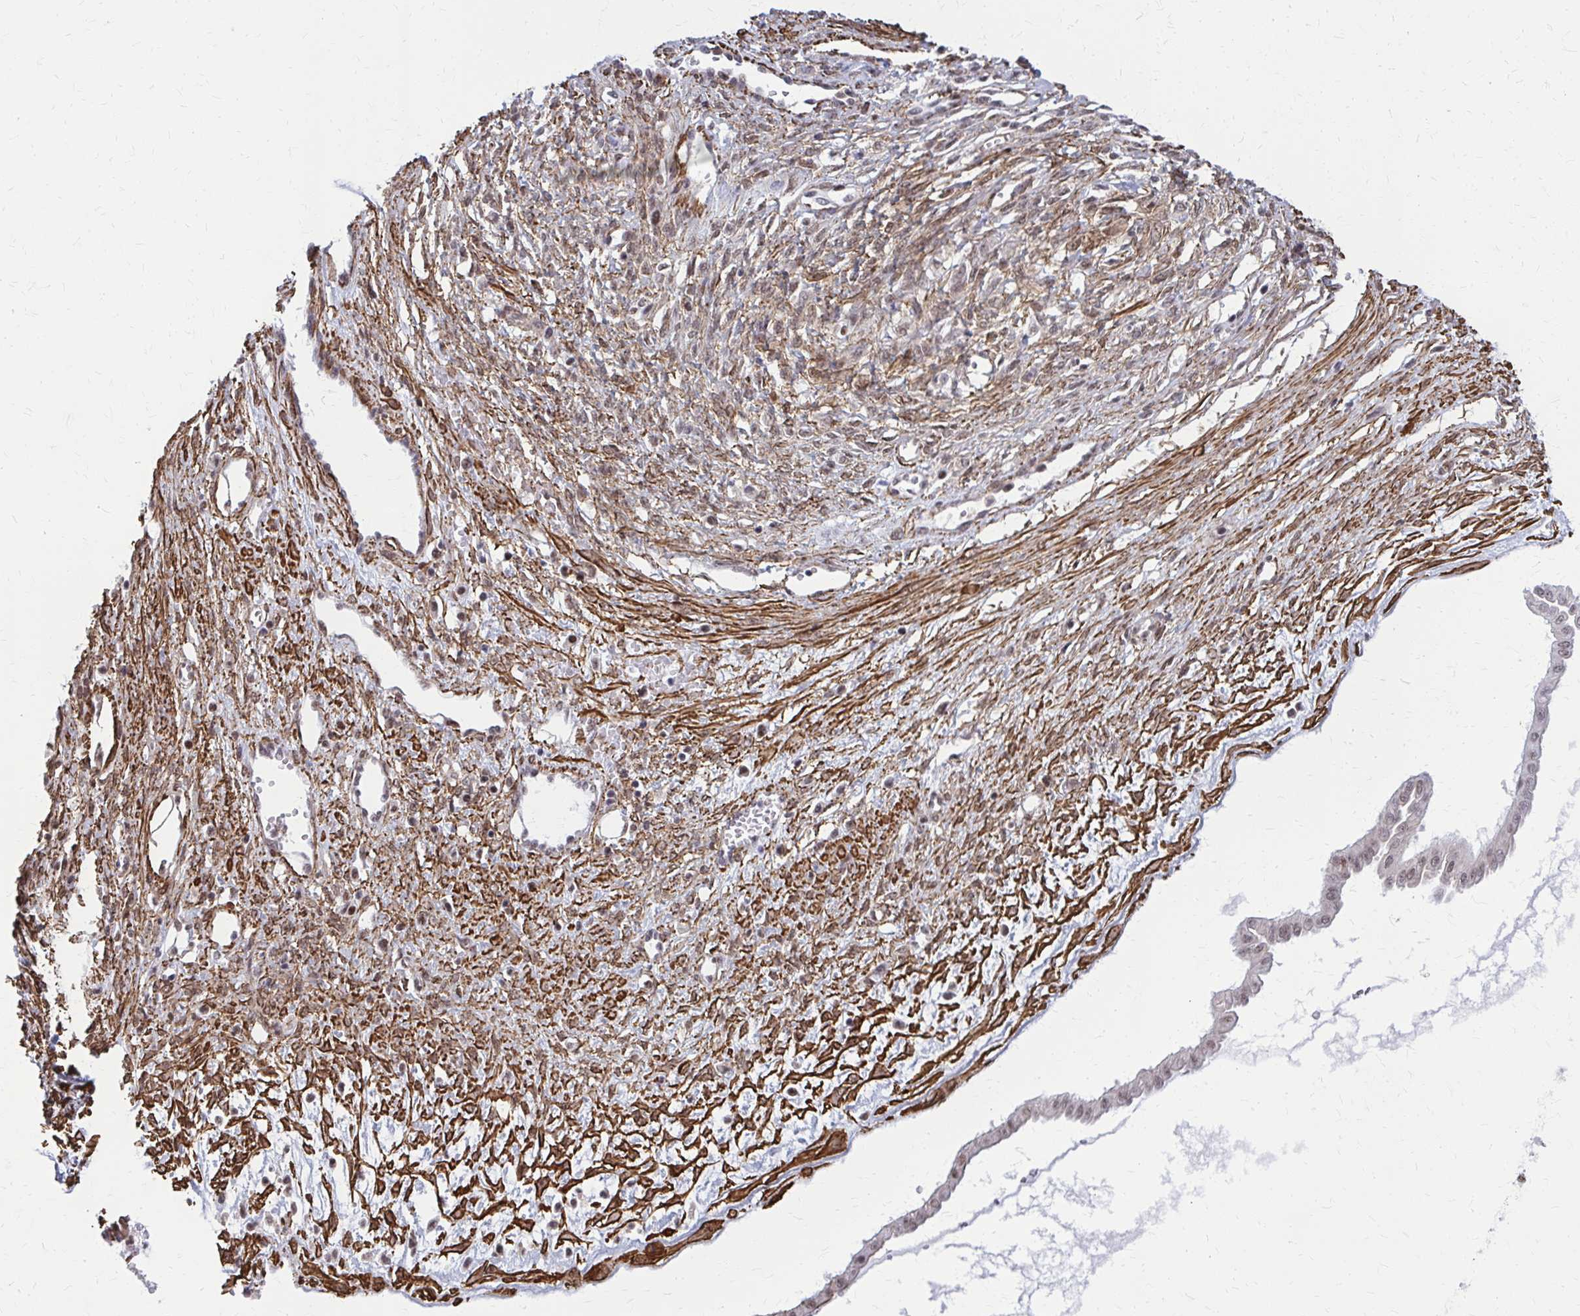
{"staining": {"intensity": "weak", "quantity": ">75%", "location": "nuclear"}, "tissue": "ovarian cancer", "cell_type": "Tumor cells", "image_type": "cancer", "snomed": [{"axis": "morphology", "description": "Cystadenocarcinoma, mucinous, NOS"}, {"axis": "topography", "description": "Ovary"}], "caption": "Protein analysis of ovarian cancer tissue demonstrates weak nuclear positivity in about >75% of tumor cells.", "gene": "NRBF2", "patient": {"sex": "female", "age": 73}}